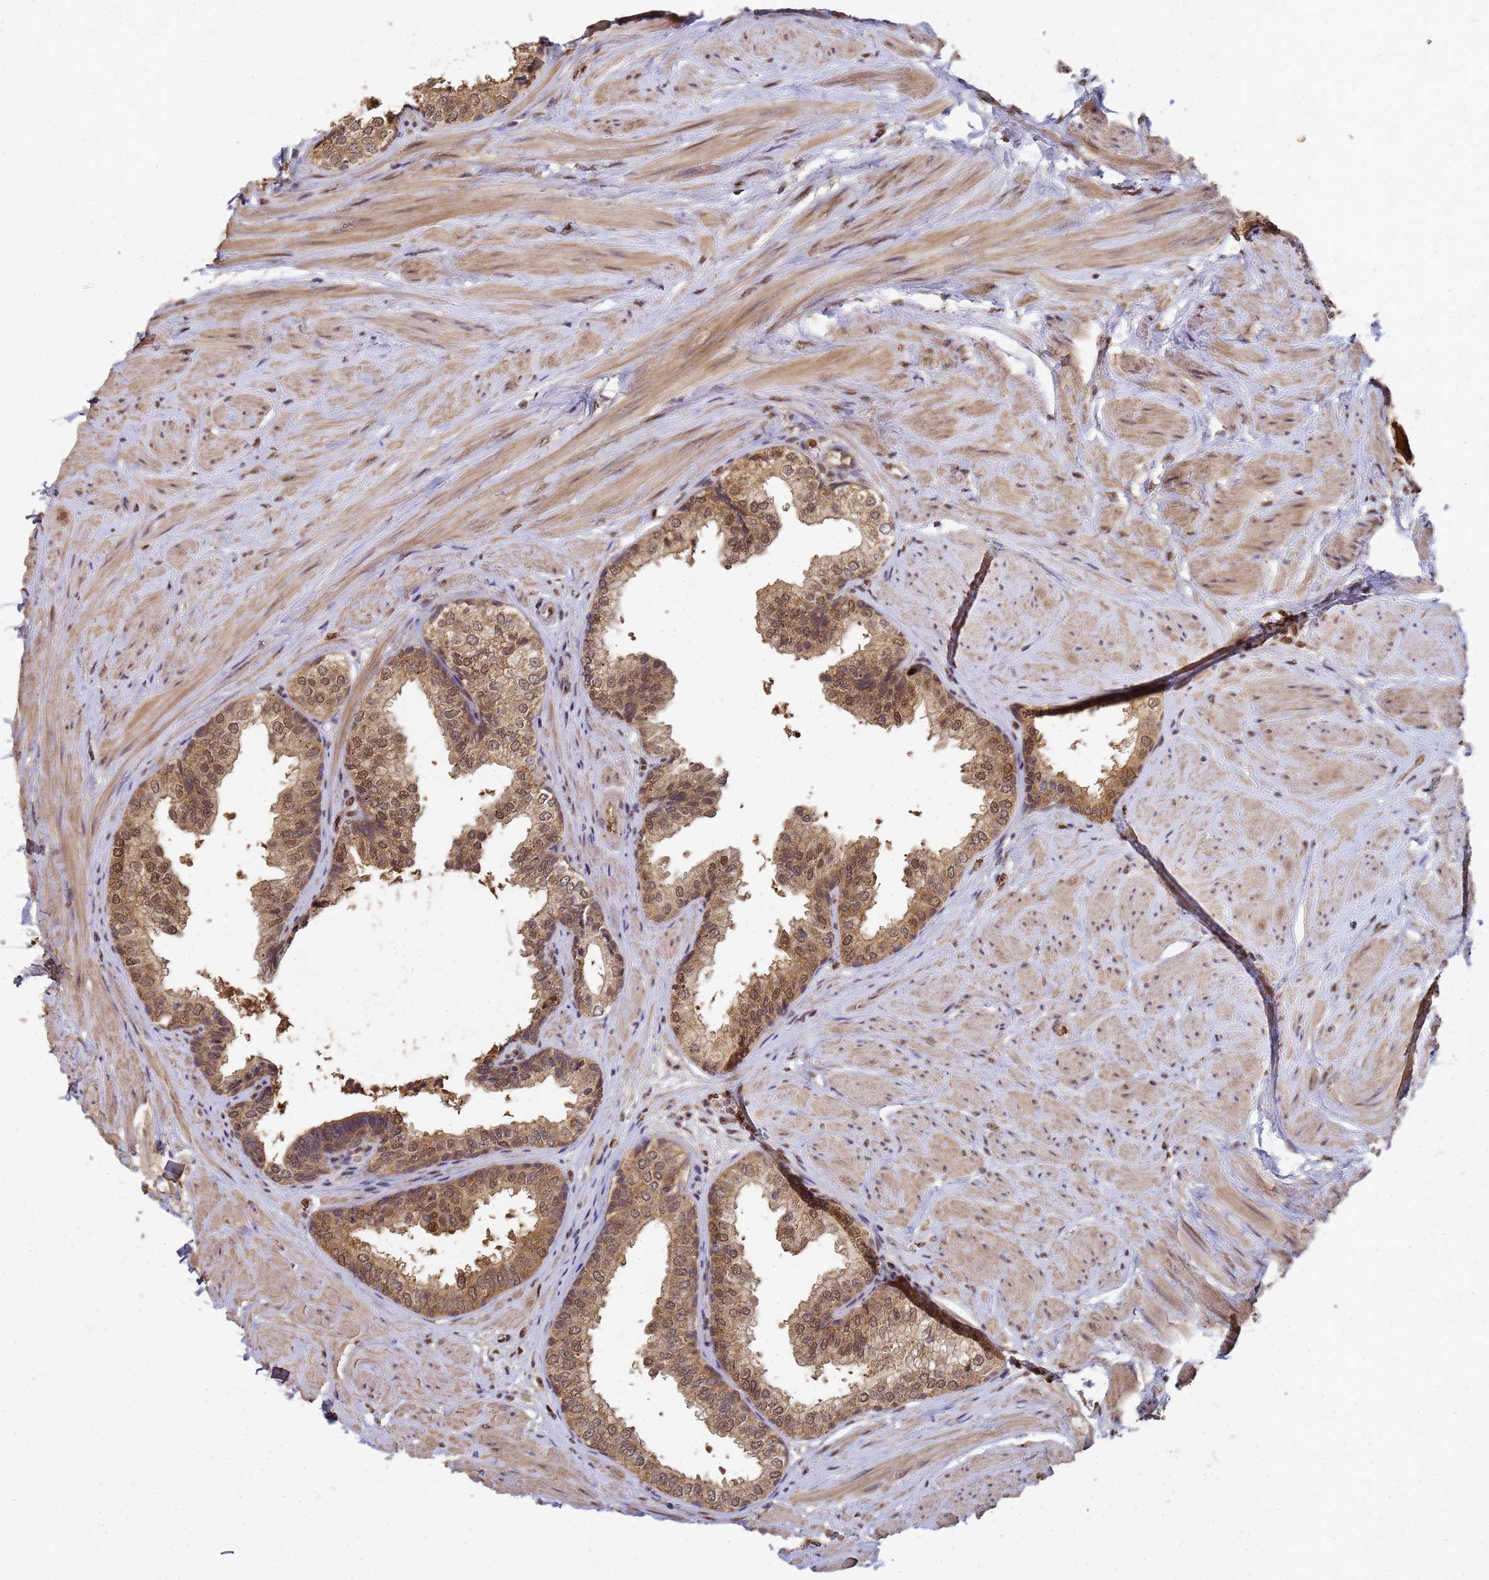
{"staining": {"intensity": "moderate", "quantity": ">75%", "location": "cytoplasmic/membranous,nuclear"}, "tissue": "prostate", "cell_type": "Glandular cells", "image_type": "normal", "snomed": [{"axis": "morphology", "description": "Normal tissue, NOS"}, {"axis": "topography", "description": "Prostate"}], "caption": "The image shows immunohistochemical staining of unremarkable prostate. There is moderate cytoplasmic/membranous,nuclear expression is seen in approximately >75% of glandular cells. The staining was performed using DAB, with brown indicating positive protein expression. Nuclei are stained blue with hematoxylin.", "gene": "SECISBP2", "patient": {"sex": "male", "age": 48}}